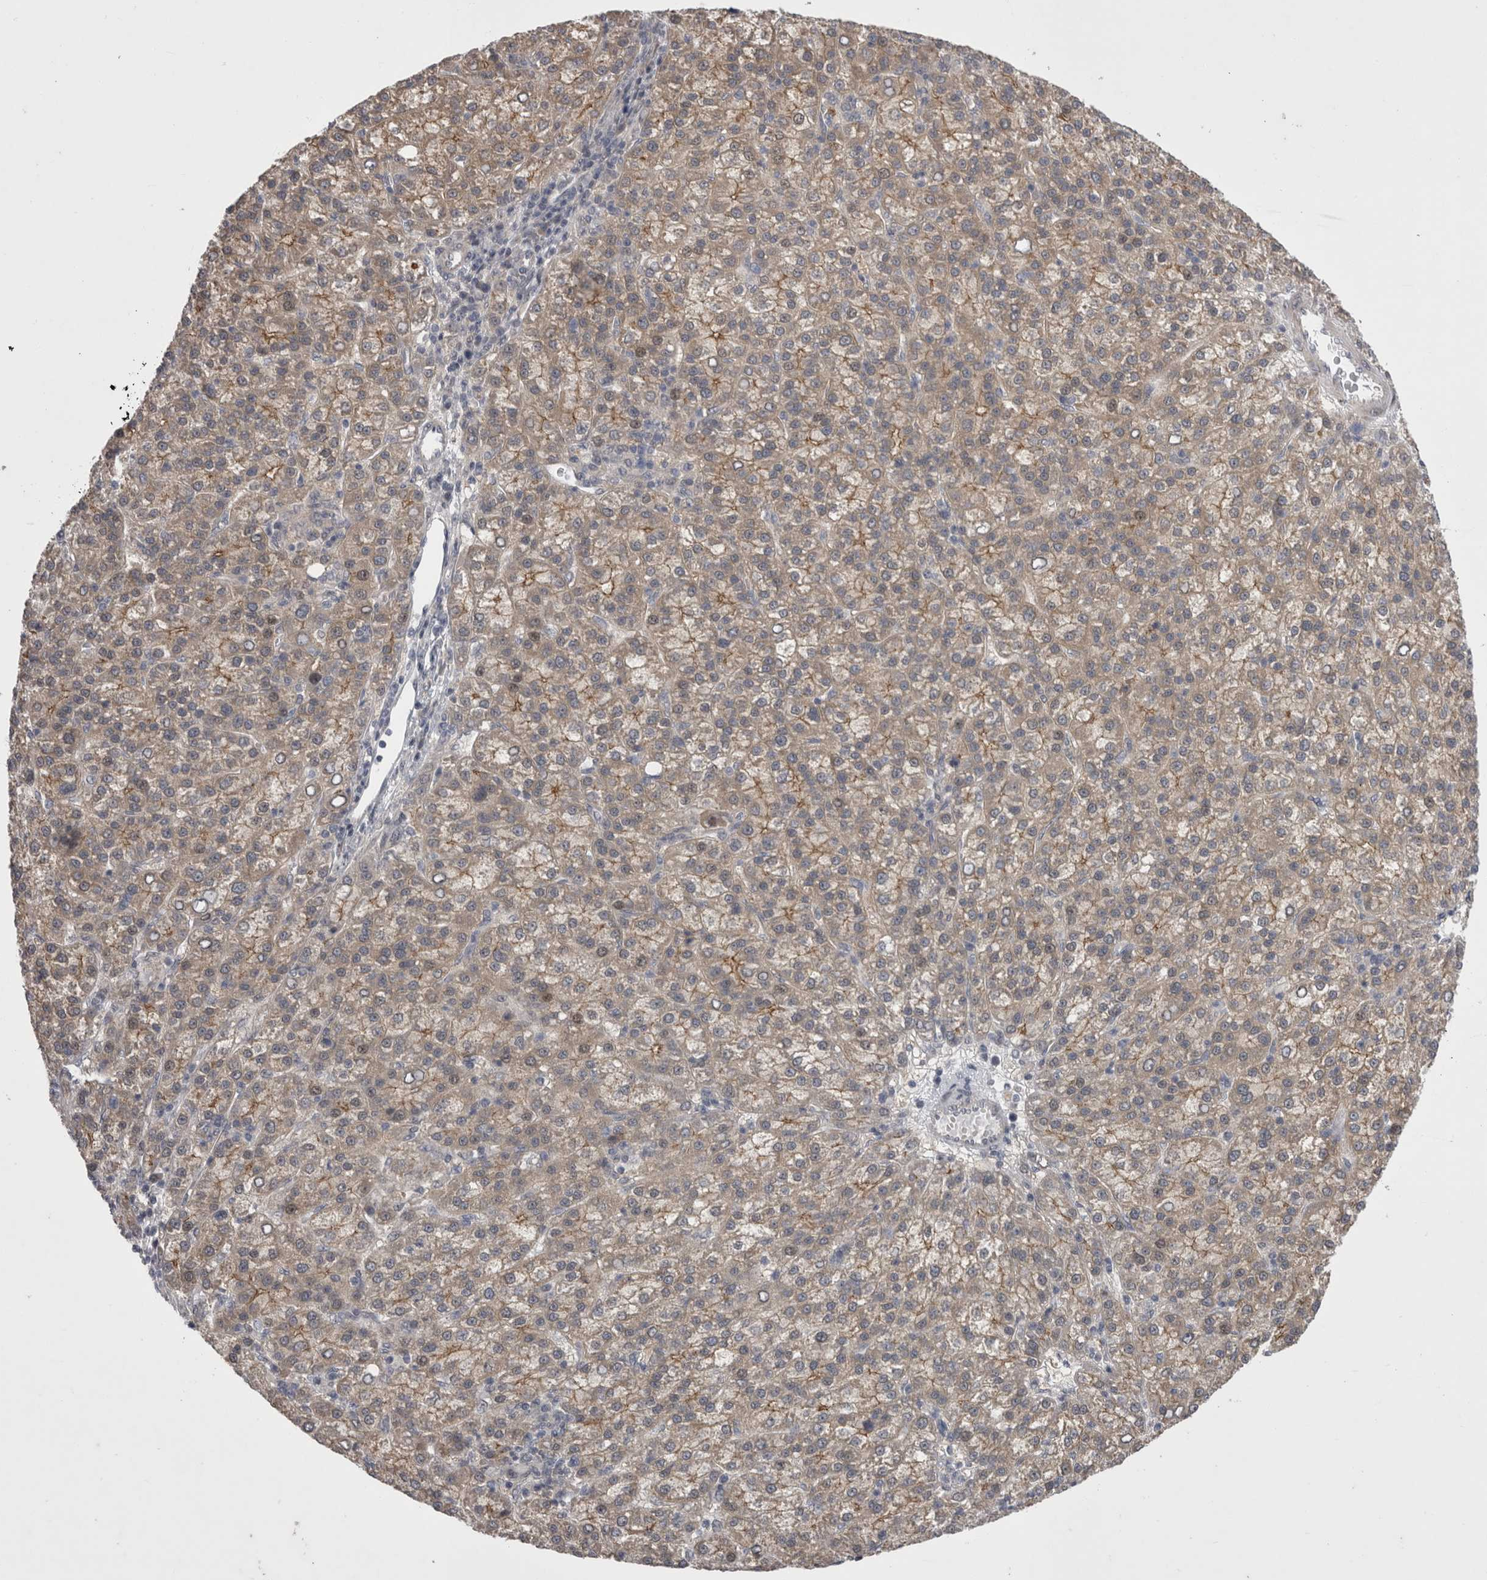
{"staining": {"intensity": "weak", "quantity": ">75%", "location": "cytoplasmic/membranous"}, "tissue": "liver cancer", "cell_type": "Tumor cells", "image_type": "cancer", "snomed": [{"axis": "morphology", "description": "Carcinoma, Hepatocellular, NOS"}, {"axis": "topography", "description": "Liver"}], "caption": "Hepatocellular carcinoma (liver) was stained to show a protein in brown. There is low levels of weak cytoplasmic/membranous positivity in approximately >75% of tumor cells.", "gene": "NENF", "patient": {"sex": "female", "age": 58}}